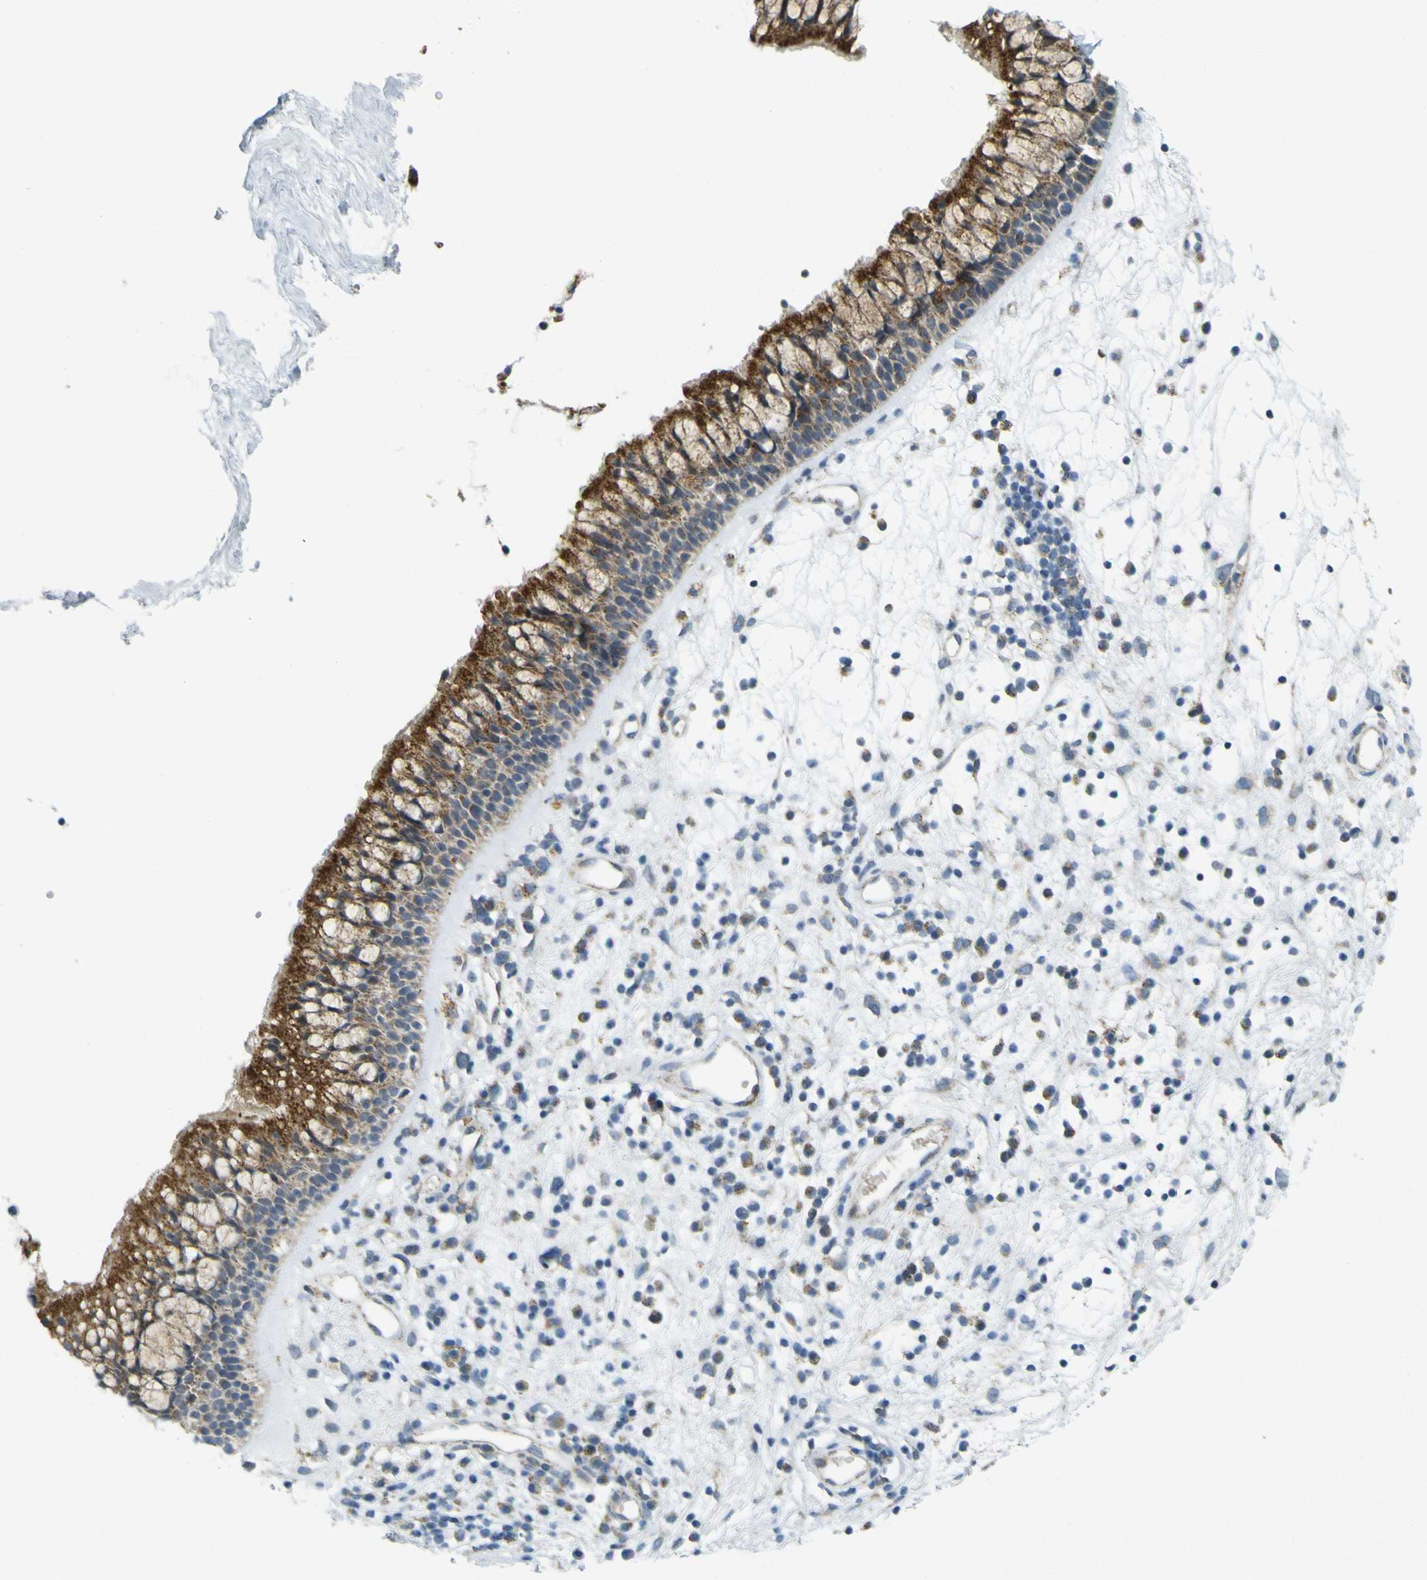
{"staining": {"intensity": "moderate", "quantity": ">75%", "location": "cytoplasmic/membranous"}, "tissue": "nasopharynx", "cell_type": "Respiratory epithelial cells", "image_type": "normal", "snomed": [{"axis": "morphology", "description": "Normal tissue, NOS"}, {"axis": "morphology", "description": "Inflammation, NOS"}, {"axis": "topography", "description": "Nasopharynx"}], "caption": "The photomicrograph shows immunohistochemical staining of benign nasopharynx. There is moderate cytoplasmic/membranous expression is present in approximately >75% of respiratory epithelial cells. Immunohistochemistry stains the protein in brown and the nuclei are stained blue.", "gene": "ACBD5", "patient": {"sex": "male", "age": 48}}